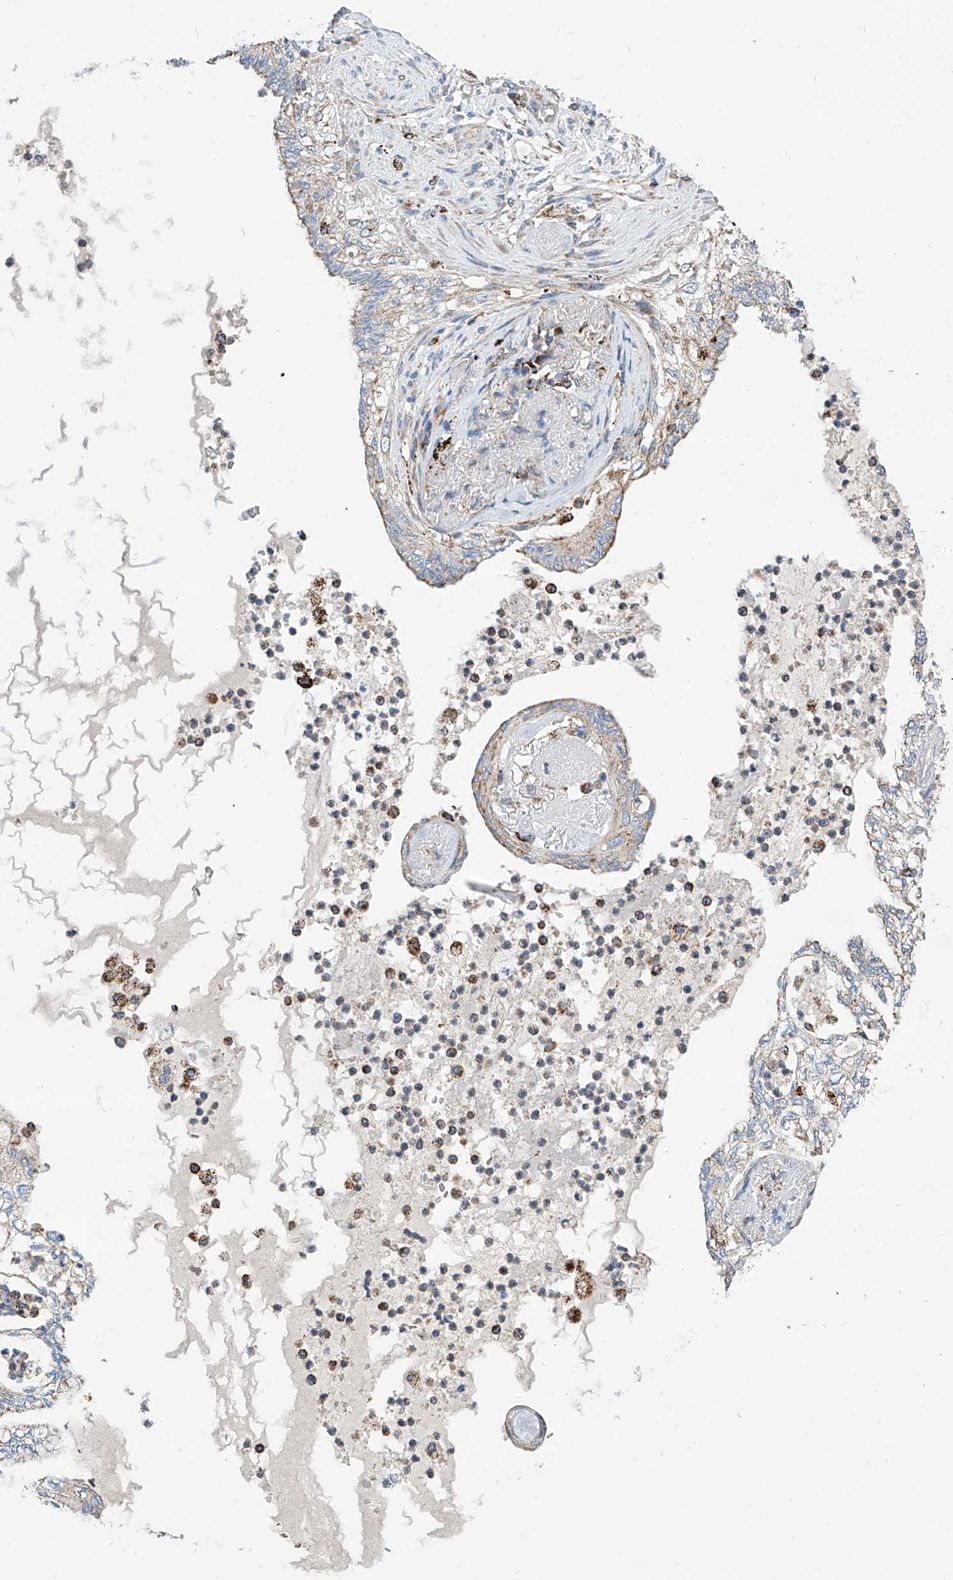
{"staining": {"intensity": "weak", "quantity": ">75%", "location": "cytoplasmic/membranous"}, "tissue": "lung cancer", "cell_type": "Tumor cells", "image_type": "cancer", "snomed": [{"axis": "morphology", "description": "Adenocarcinoma, NOS"}, {"axis": "topography", "description": "Lung"}], "caption": "A micrograph showing weak cytoplasmic/membranous staining in approximately >75% of tumor cells in lung cancer, as visualized by brown immunohistochemical staining.", "gene": "CPNE5", "patient": {"sex": "female", "age": 70}}